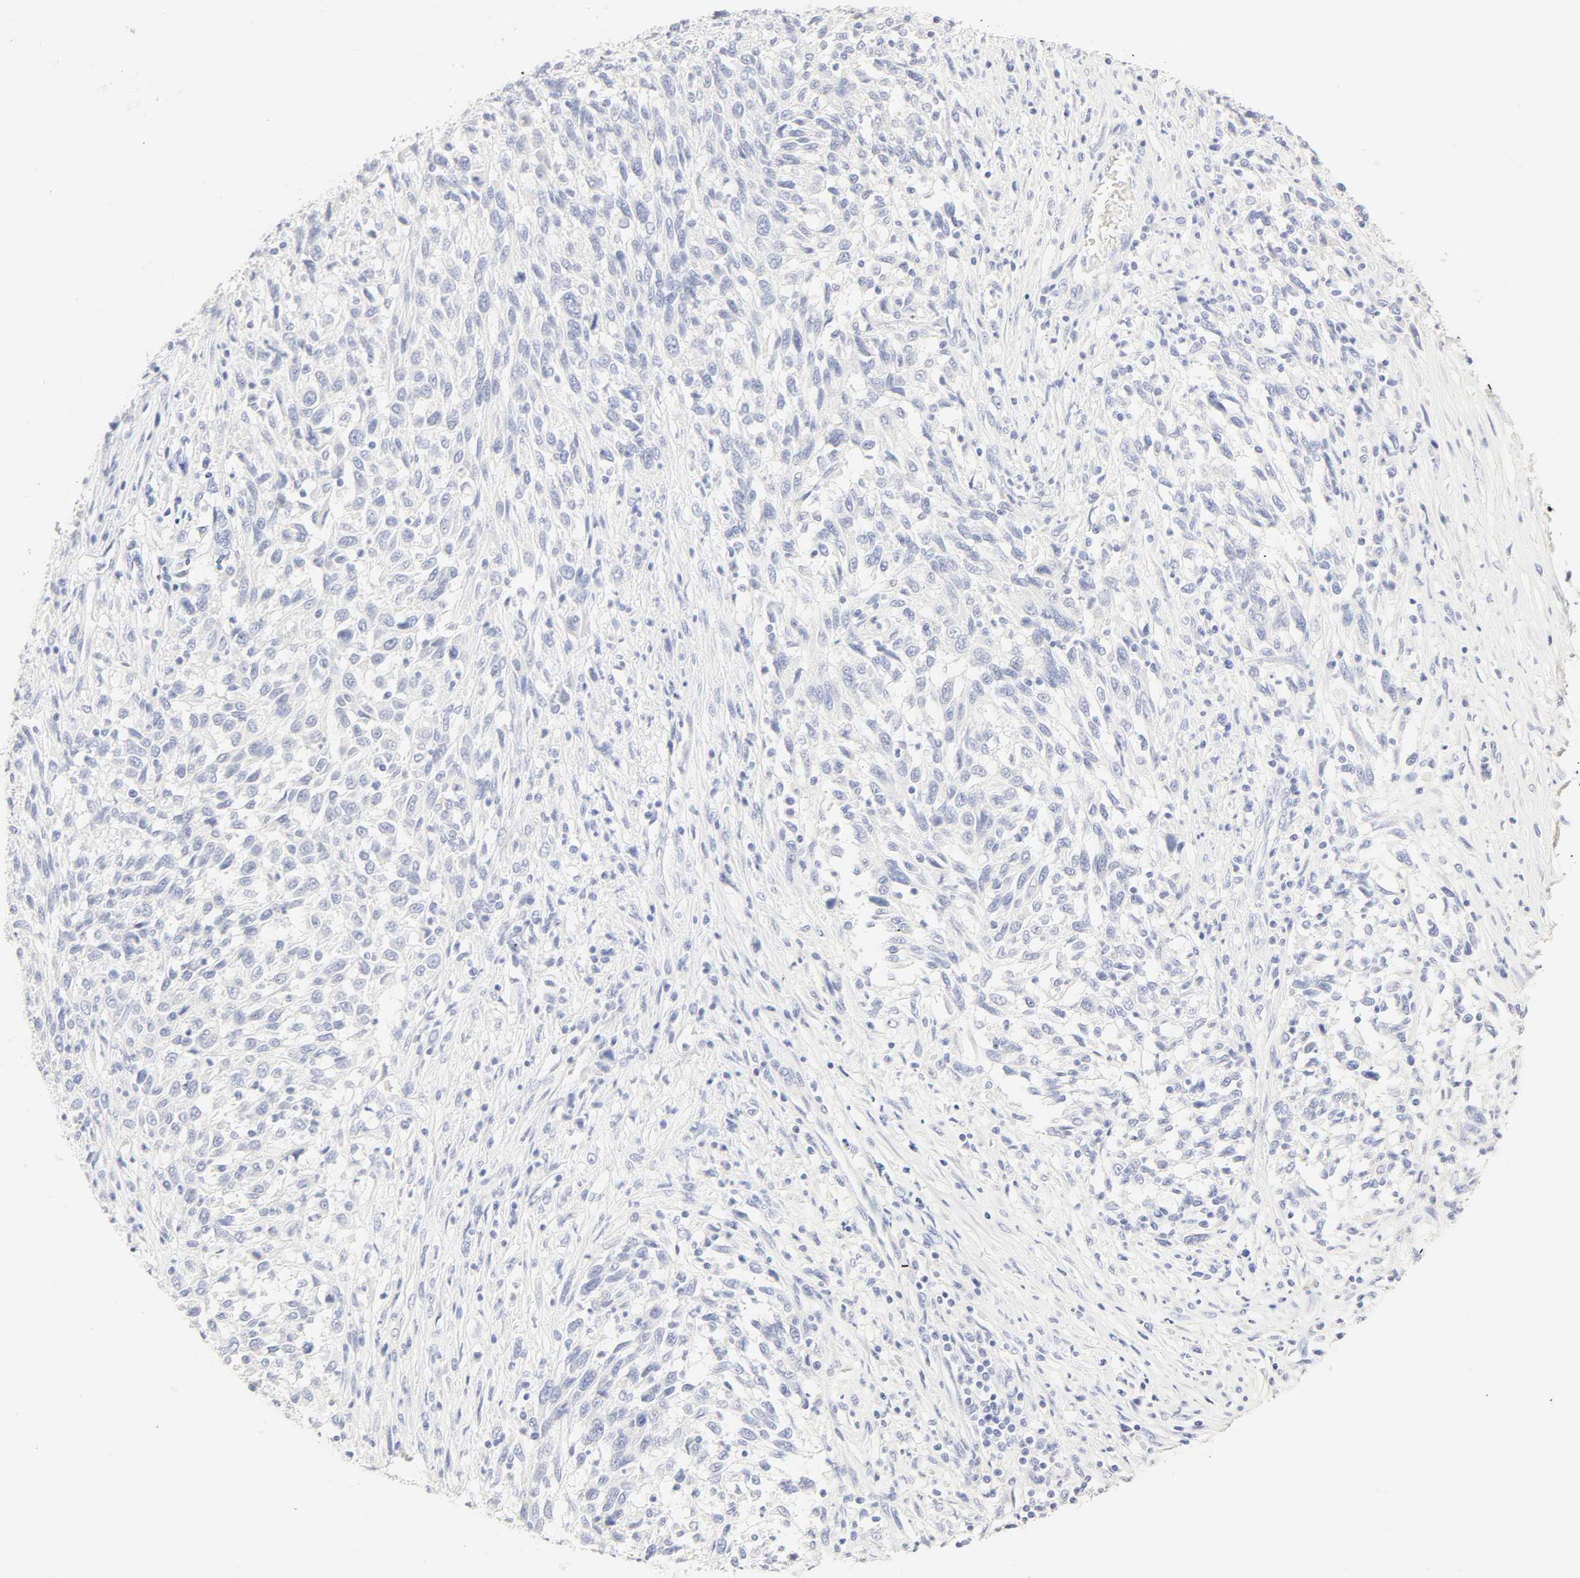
{"staining": {"intensity": "negative", "quantity": "none", "location": "none"}, "tissue": "melanoma", "cell_type": "Tumor cells", "image_type": "cancer", "snomed": [{"axis": "morphology", "description": "Malignant melanoma, Metastatic site"}, {"axis": "topography", "description": "Lymph node"}], "caption": "Immunohistochemical staining of malignant melanoma (metastatic site) exhibits no significant positivity in tumor cells.", "gene": "SLCO1B3", "patient": {"sex": "male", "age": 61}}